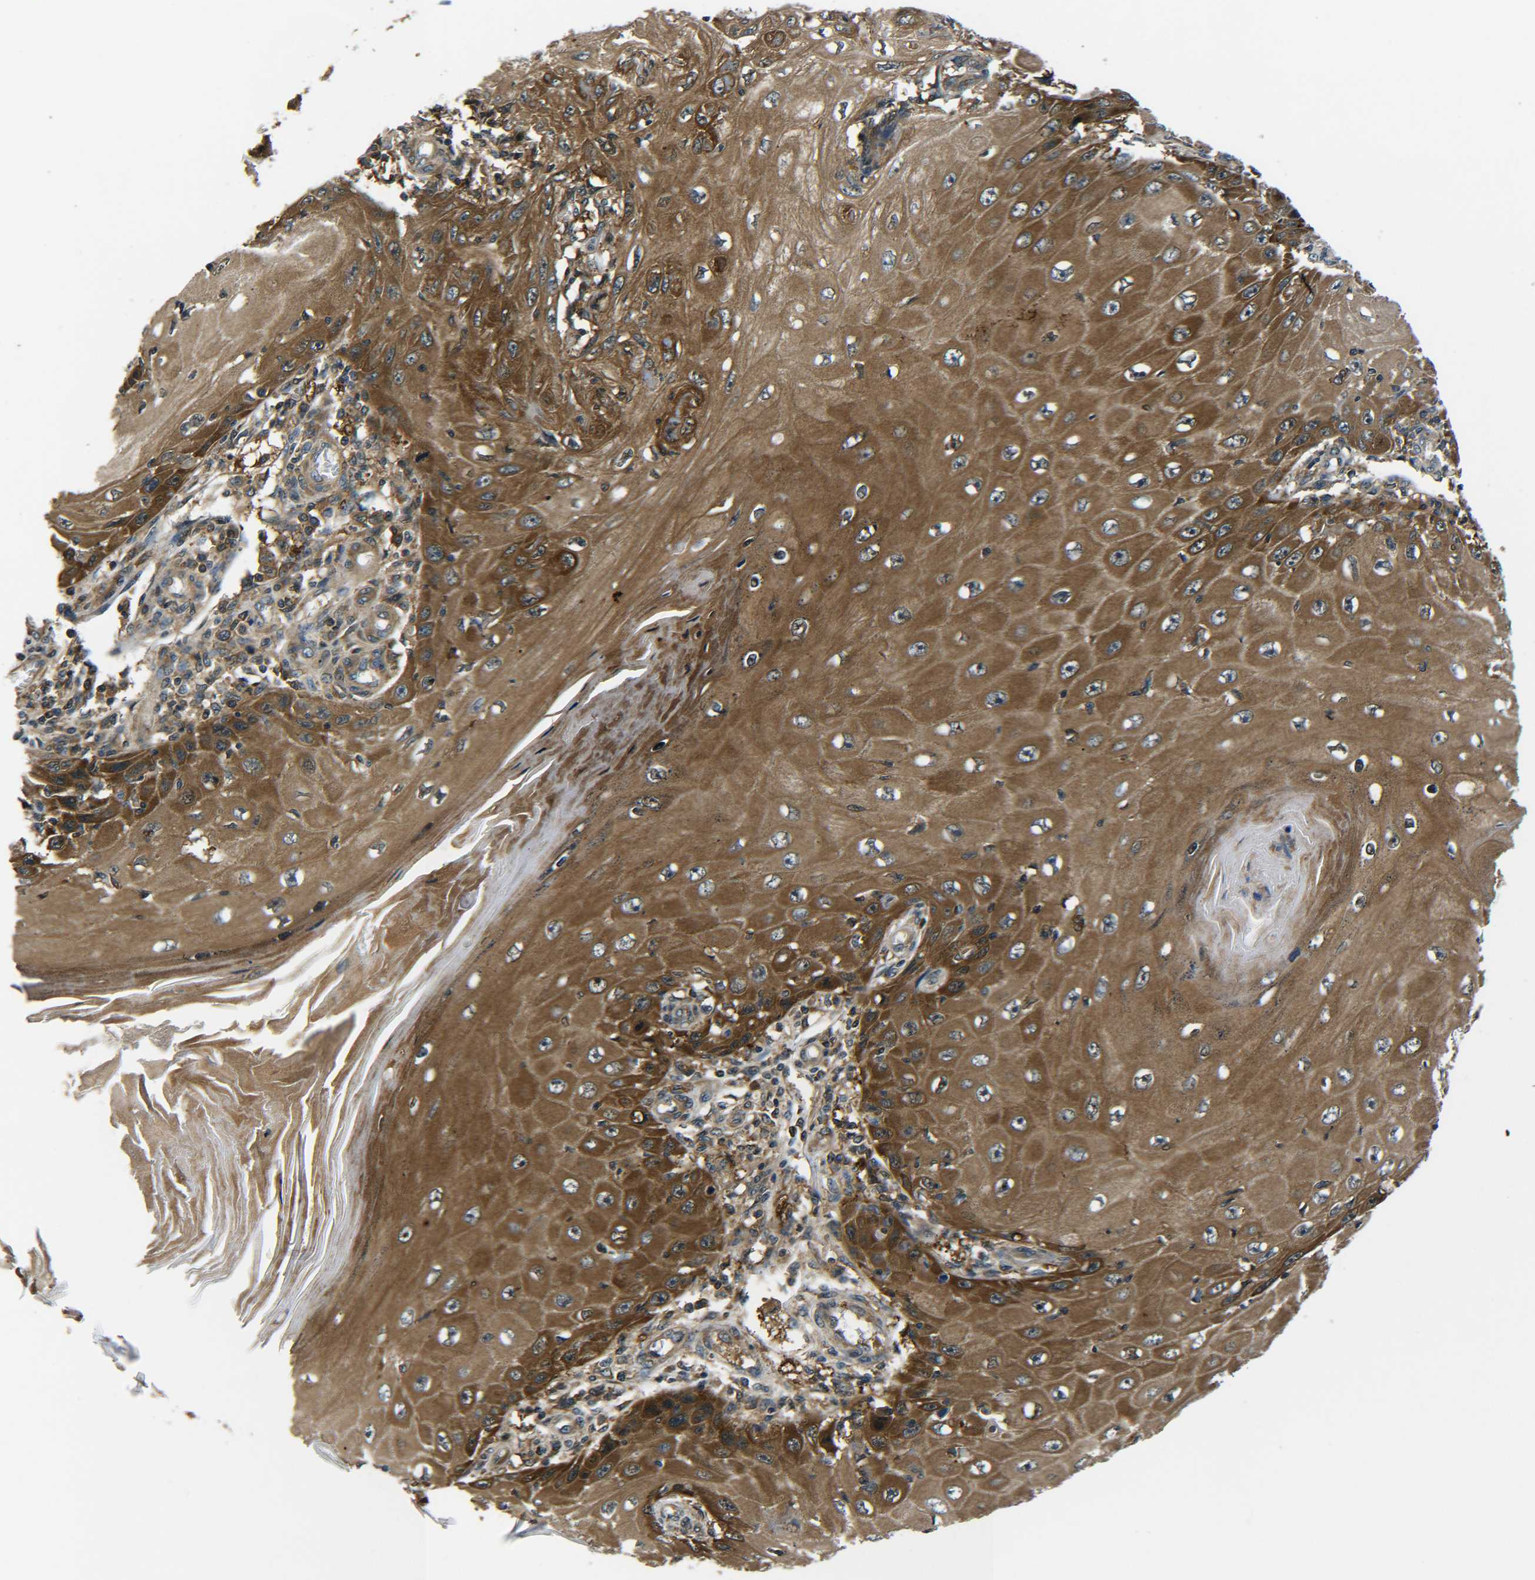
{"staining": {"intensity": "moderate", "quantity": ">75%", "location": "cytoplasmic/membranous"}, "tissue": "skin cancer", "cell_type": "Tumor cells", "image_type": "cancer", "snomed": [{"axis": "morphology", "description": "Squamous cell carcinoma, NOS"}, {"axis": "topography", "description": "Skin"}], "caption": "A brown stain highlights moderate cytoplasmic/membranous expression of a protein in human squamous cell carcinoma (skin) tumor cells.", "gene": "PREB", "patient": {"sex": "female", "age": 73}}